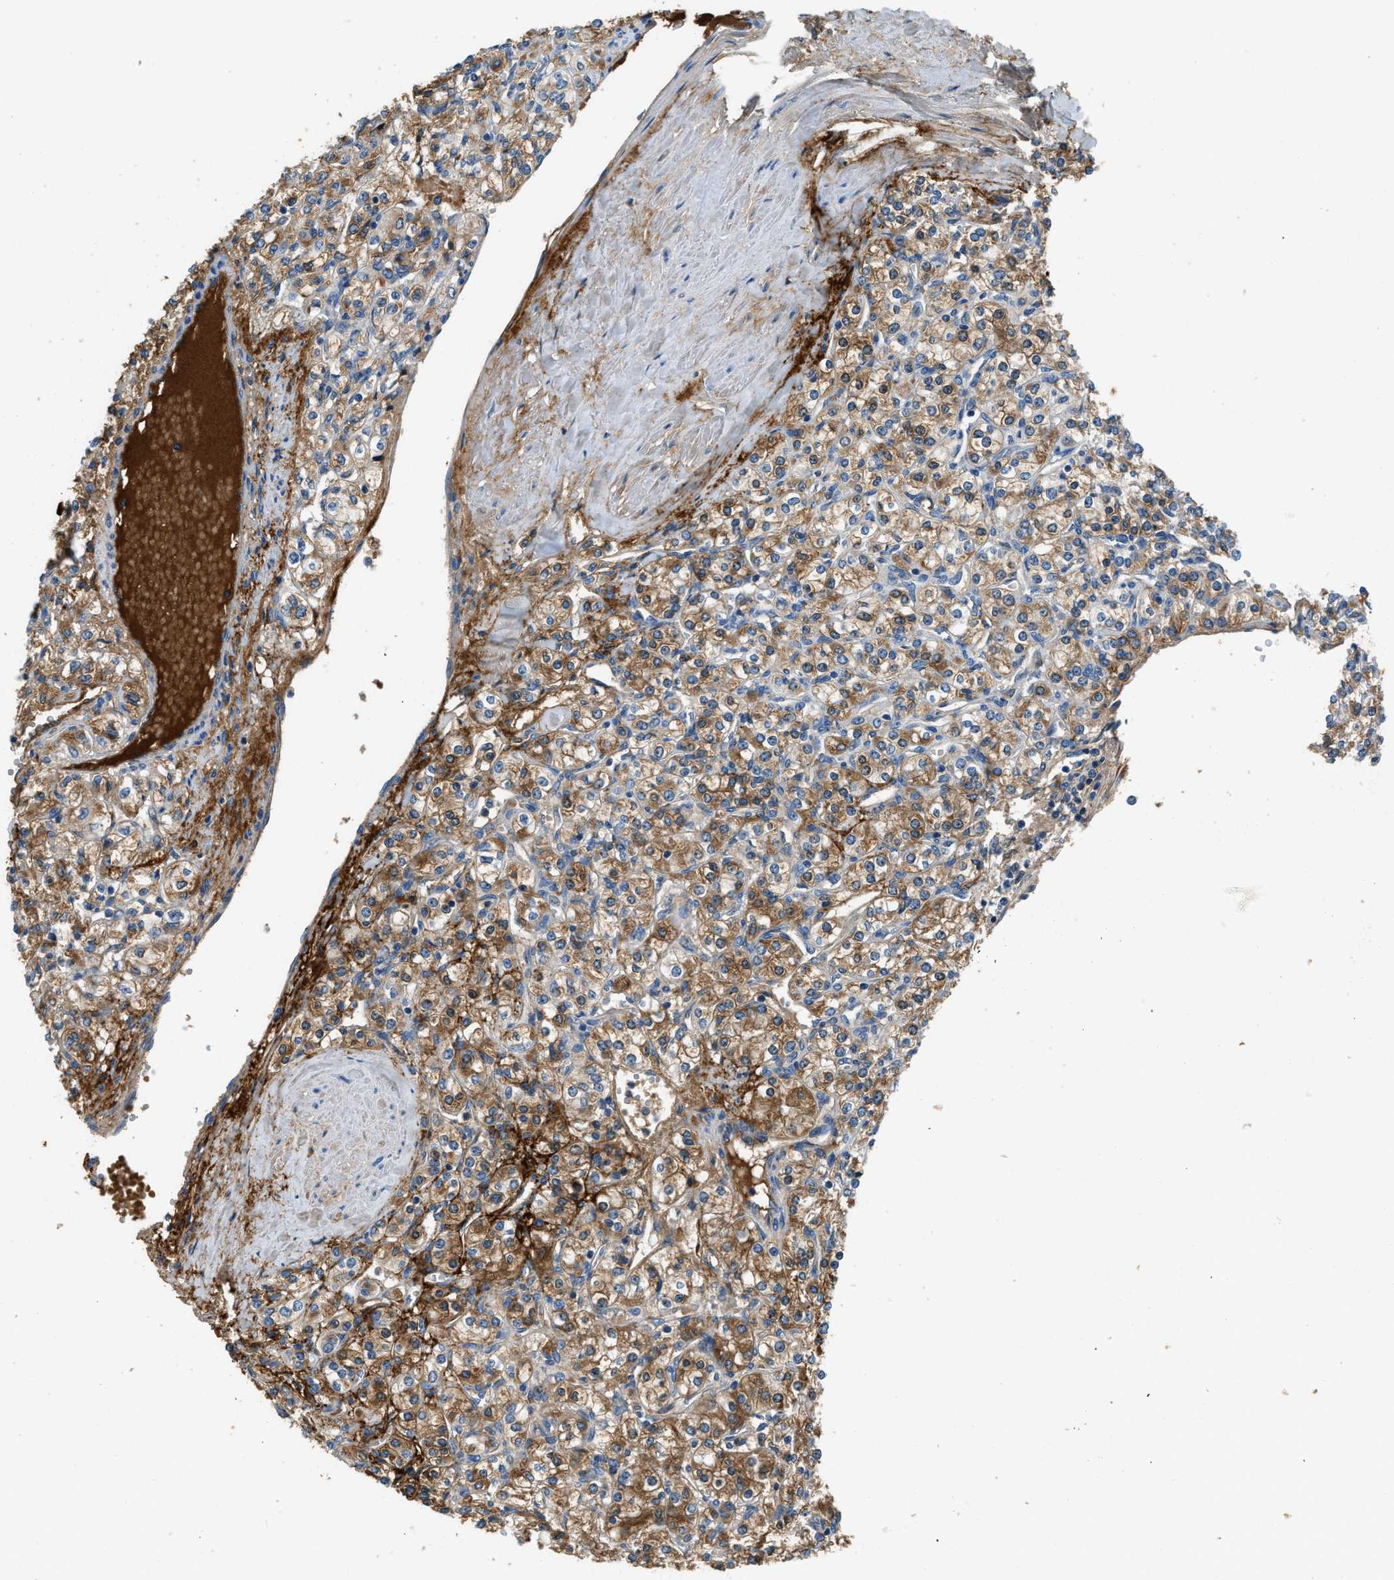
{"staining": {"intensity": "moderate", "quantity": ">75%", "location": "cytoplasmic/membranous"}, "tissue": "renal cancer", "cell_type": "Tumor cells", "image_type": "cancer", "snomed": [{"axis": "morphology", "description": "Adenocarcinoma, NOS"}, {"axis": "topography", "description": "Kidney"}], "caption": "DAB immunohistochemical staining of human renal adenocarcinoma shows moderate cytoplasmic/membranous protein expression in approximately >75% of tumor cells.", "gene": "STC1", "patient": {"sex": "male", "age": 77}}